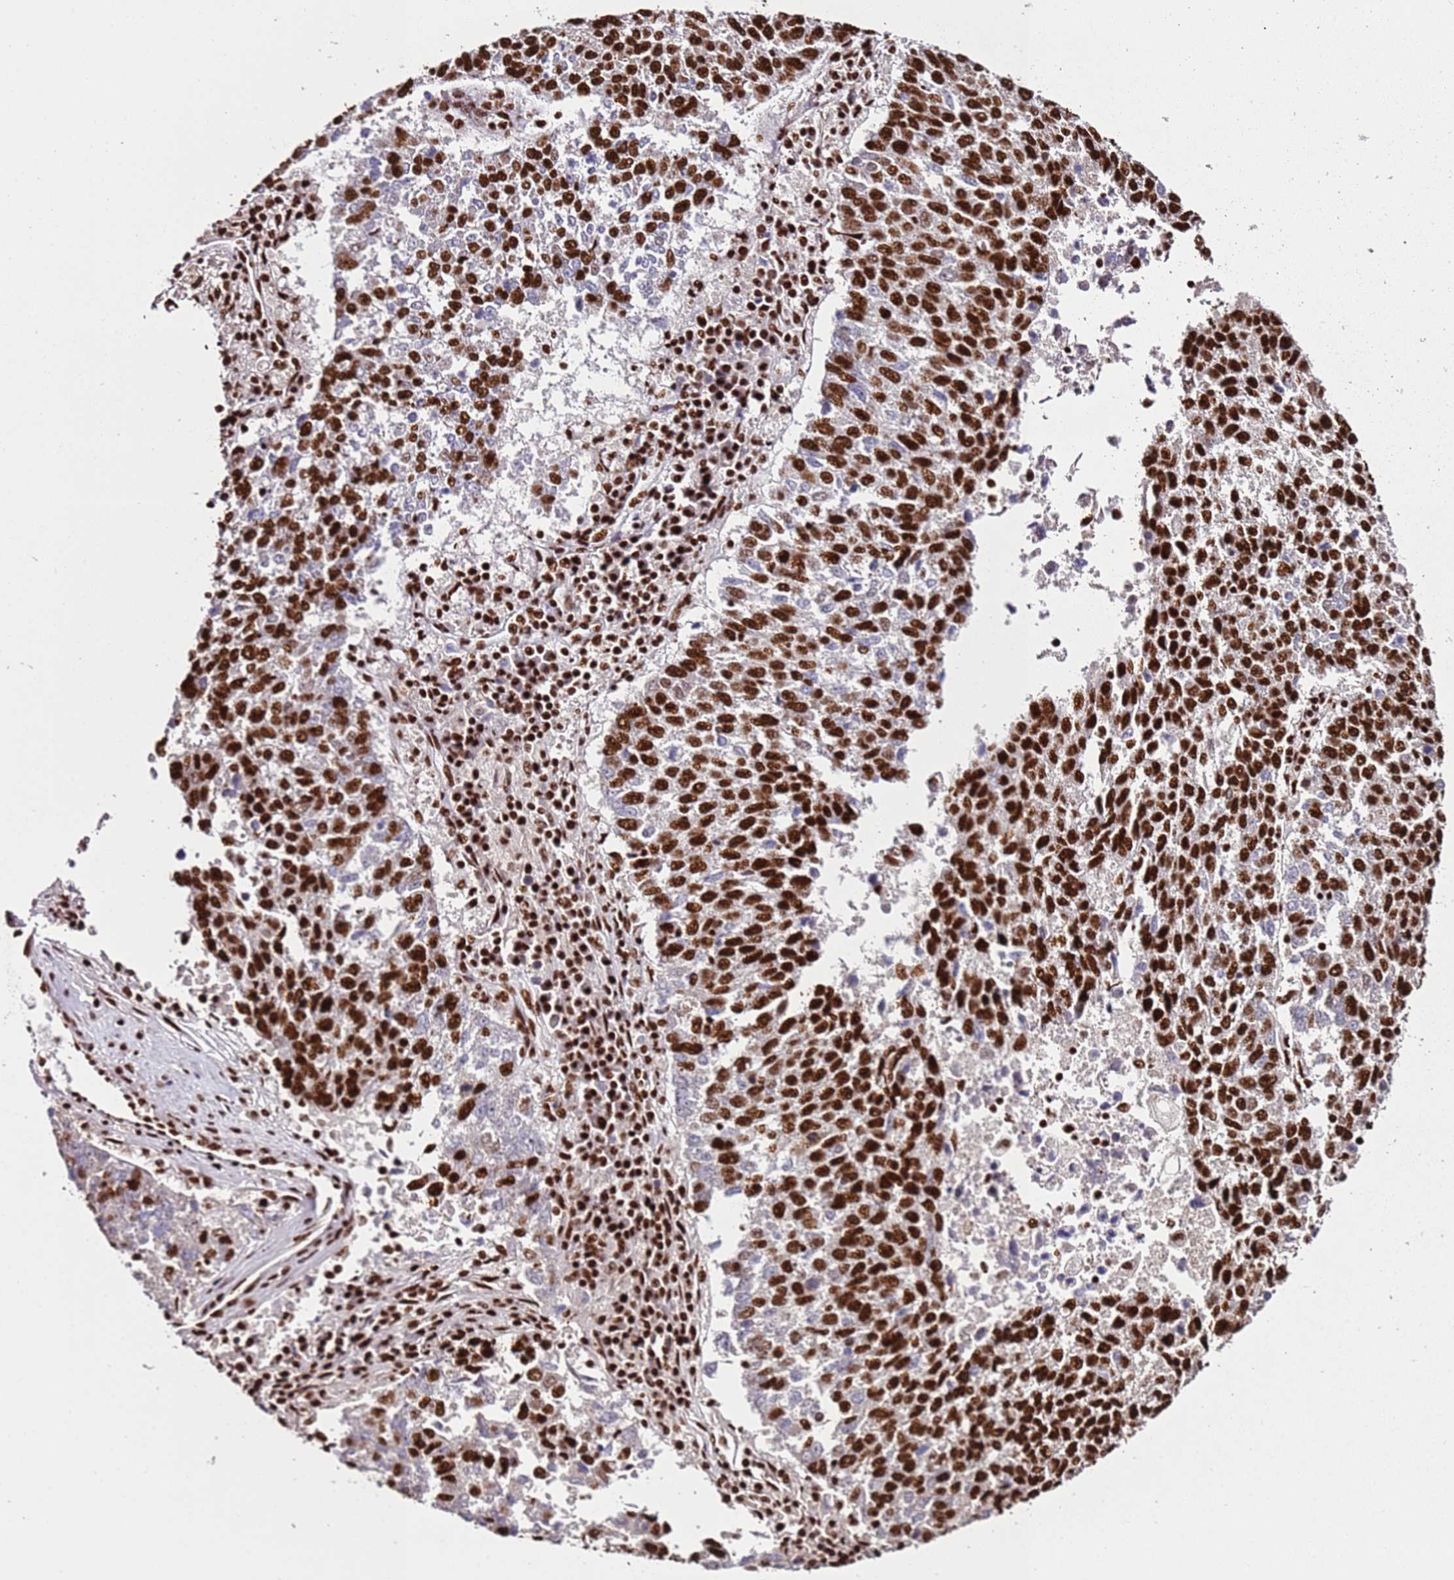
{"staining": {"intensity": "strong", "quantity": ">75%", "location": "nuclear"}, "tissue": "lung cancer", "cell_type": "Tumor cells", "image_type": "cancer", "snomed": [{"axis": "morphology", "description": "Squamous cell carcinoma, NOS"}, {"axis": "topography", "description": "Lung"}], "caption": "Immunohistochemical staining of human lung cancer (squamous cell carcinoma) demonstrates high levels of strong nuclear staining in about >75% of tumor cells.", "gene": "C6orf226", "patient": {"sex": "male", "age": 73}}